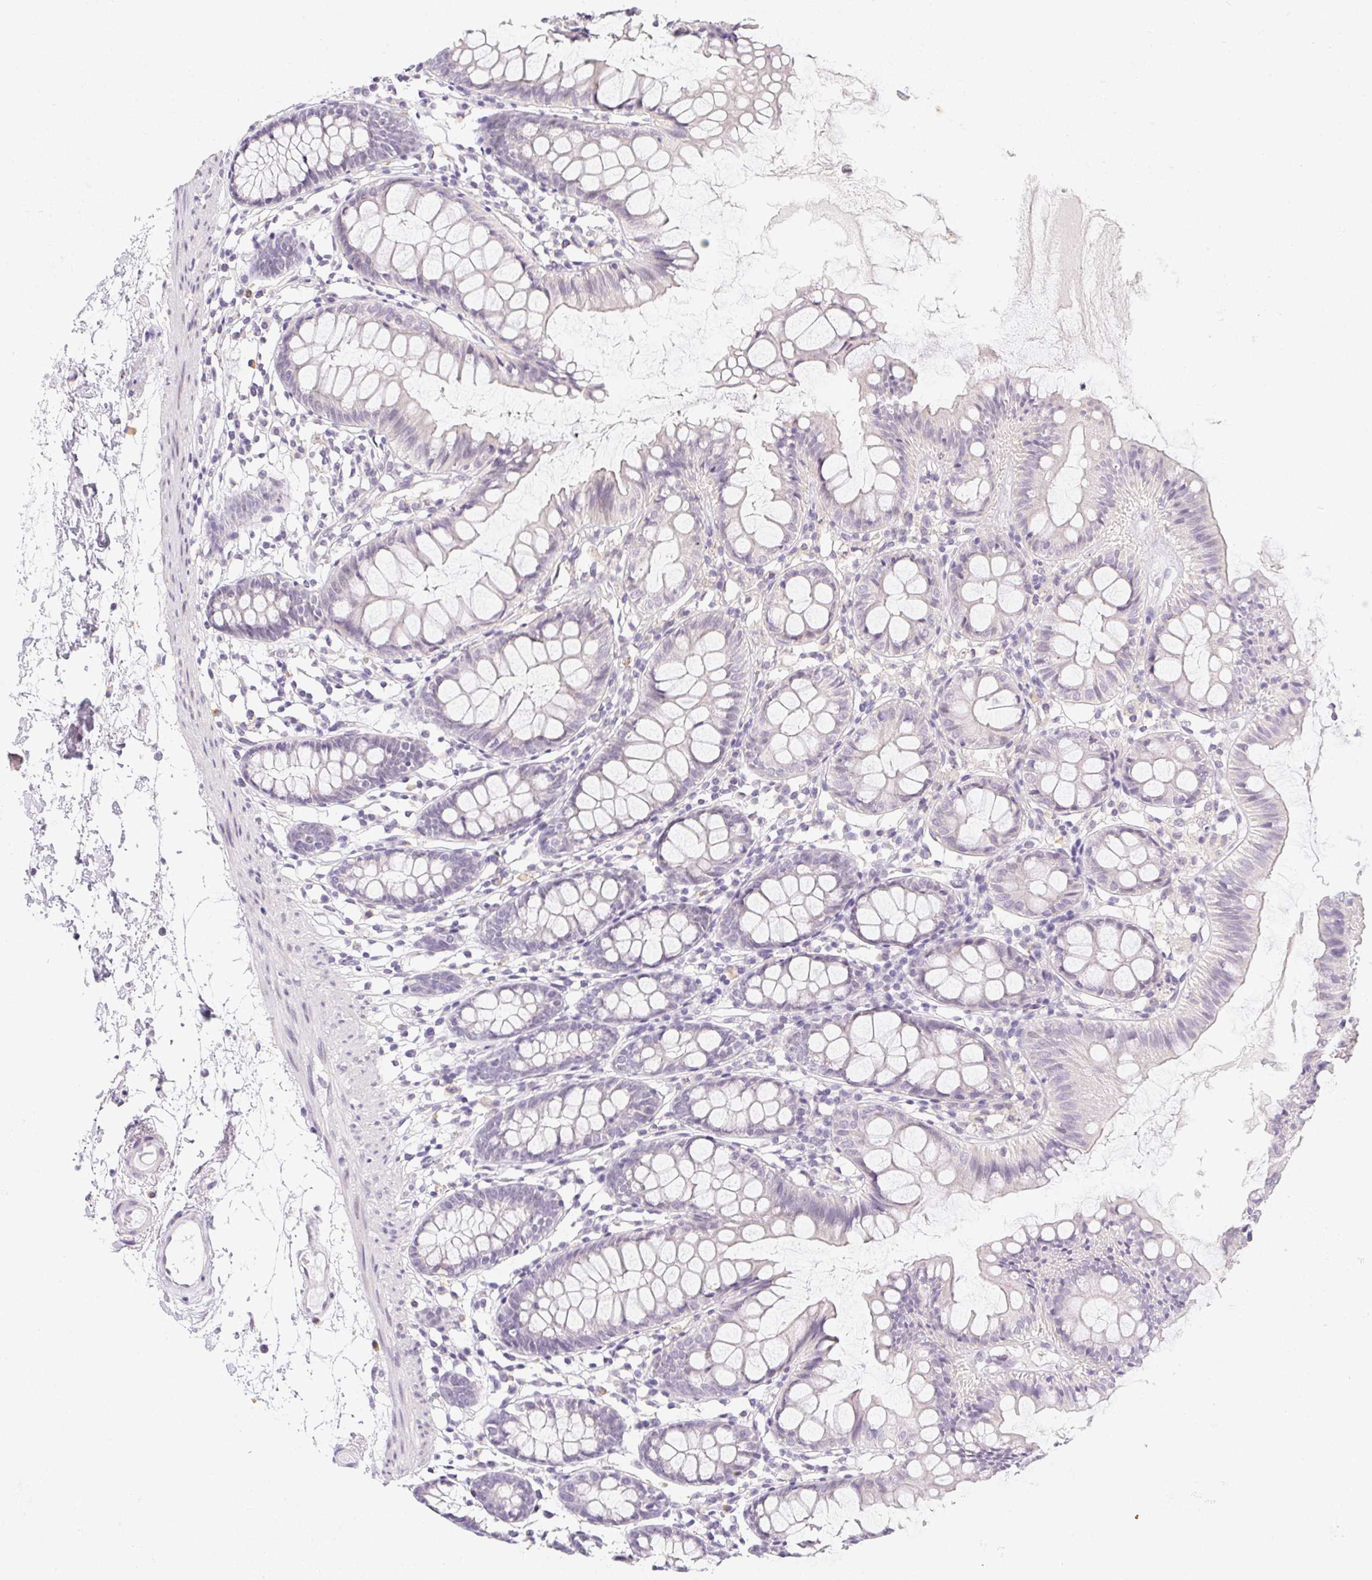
{"staining": {"intensity": "negative", "quantity": "none", "location": "none"}, "tissue": "colon", "cell_type": "Endothelial cells", "image_type": "normal", "snomed": [{"axis": "morphology", "description": "Normal tissue, NOS"}, {"axis": "topography", "description": "Colon"}], "caption": "Immunohistochemistry (IHC) image of normal human colon stained for a protein (brown), which displays no staining in endothelial cells.", "gene": "MORC1", "patient": {"sex": "female", "age": 84}}